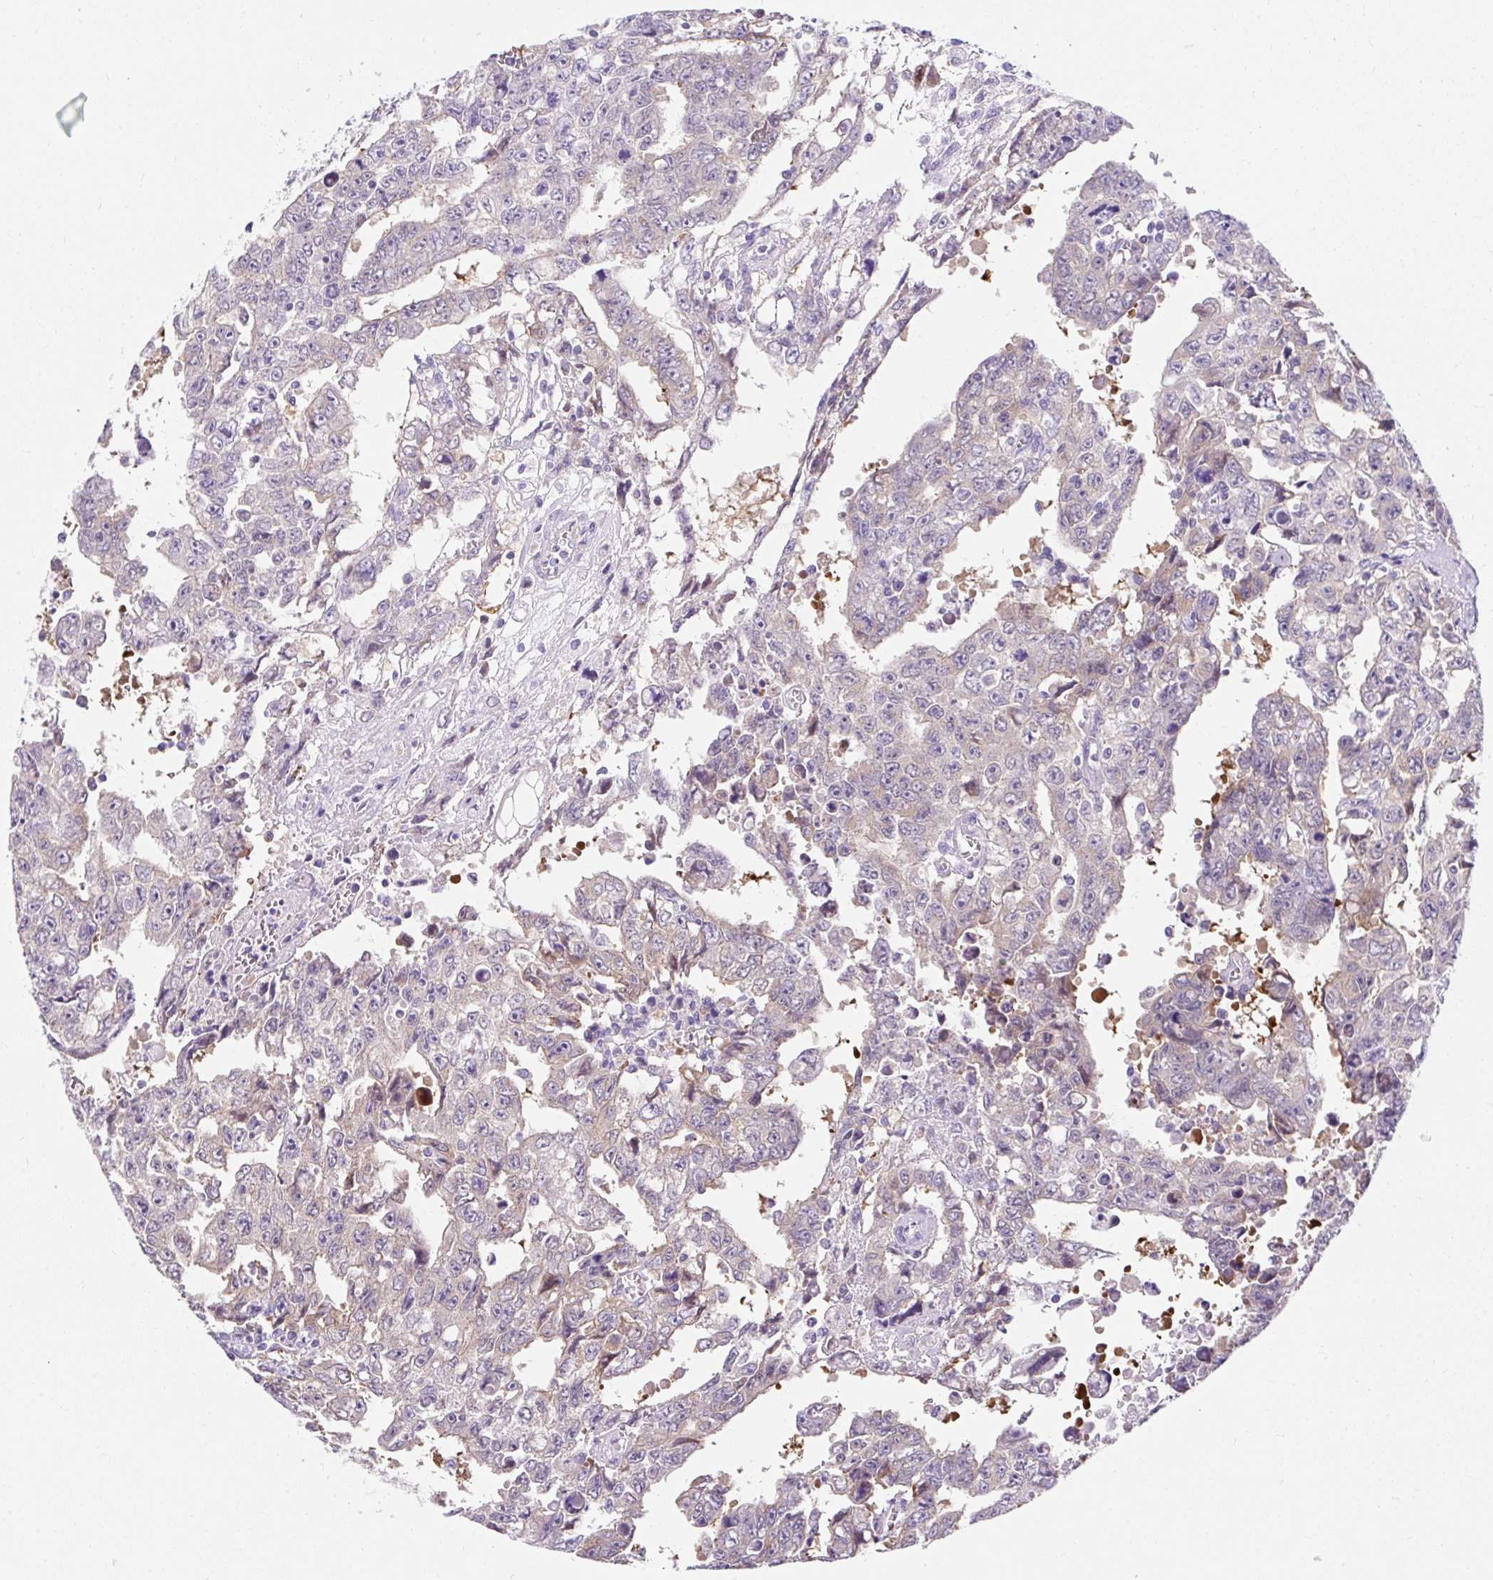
{"staining": {"intensity": "weak", "quantity": "25%-75%", "location": "cytoplasmic/membranous"}, "tissue": "testis cancer", "cell_type": "Tumor cells", "image_type": "cancer", "snomed": [{"axis": "morphology", "description": "Carcinoma, Embryonal, NOS"}, {"axis": "topography", "description": "Testis"}], "caption": "The immunohistochemical stain highlights weak cytoplasmic/membranous expression in tumor cells of testis embryonal carcinoma tissue. Immunohistochemistry (ihc) stains the protein in brown and the nuclei are stained blue.", "gene": "GOLGA8A", "patient": {"sex": "male", "age": 24}}